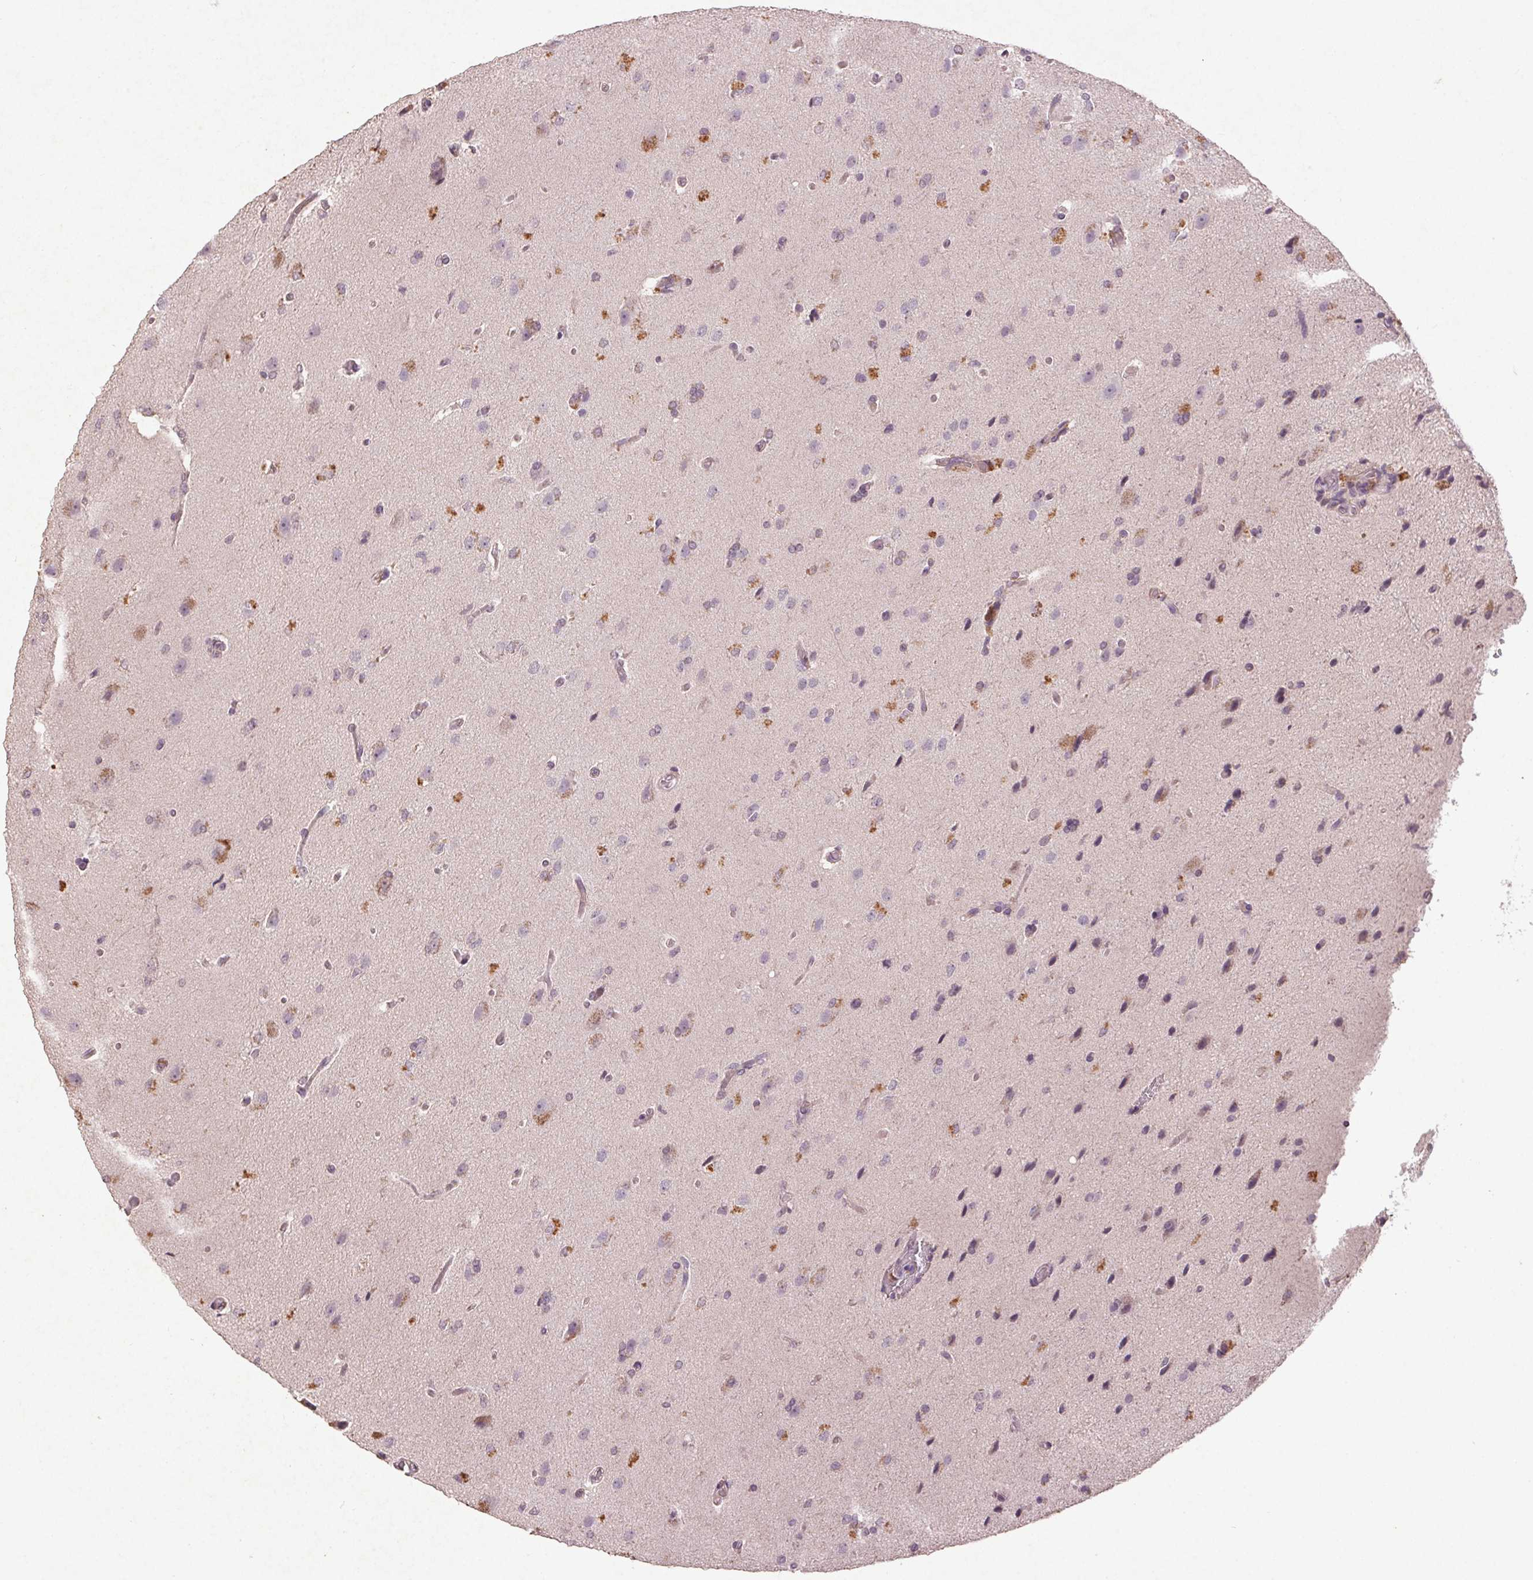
{"staining": {"intensity": "negative", "quantity": "none", "location": "none"}, "tissue": "glioma", "cell_type": "Tumor cells", "image_type": "cancer", "snomed": [{"axis": "morphology", "description": "Glioma, malignant, High grade"}, {"axis": "topography", "description": "Brain"}], "caption": "Immunohistochemistry (IHC) photomicrograph of human glioma stained for a protein (brown), which reveals no positivity in tumor cells.", "gene": "KLRC3", "patient": {"sex": "male", "age": 68}}